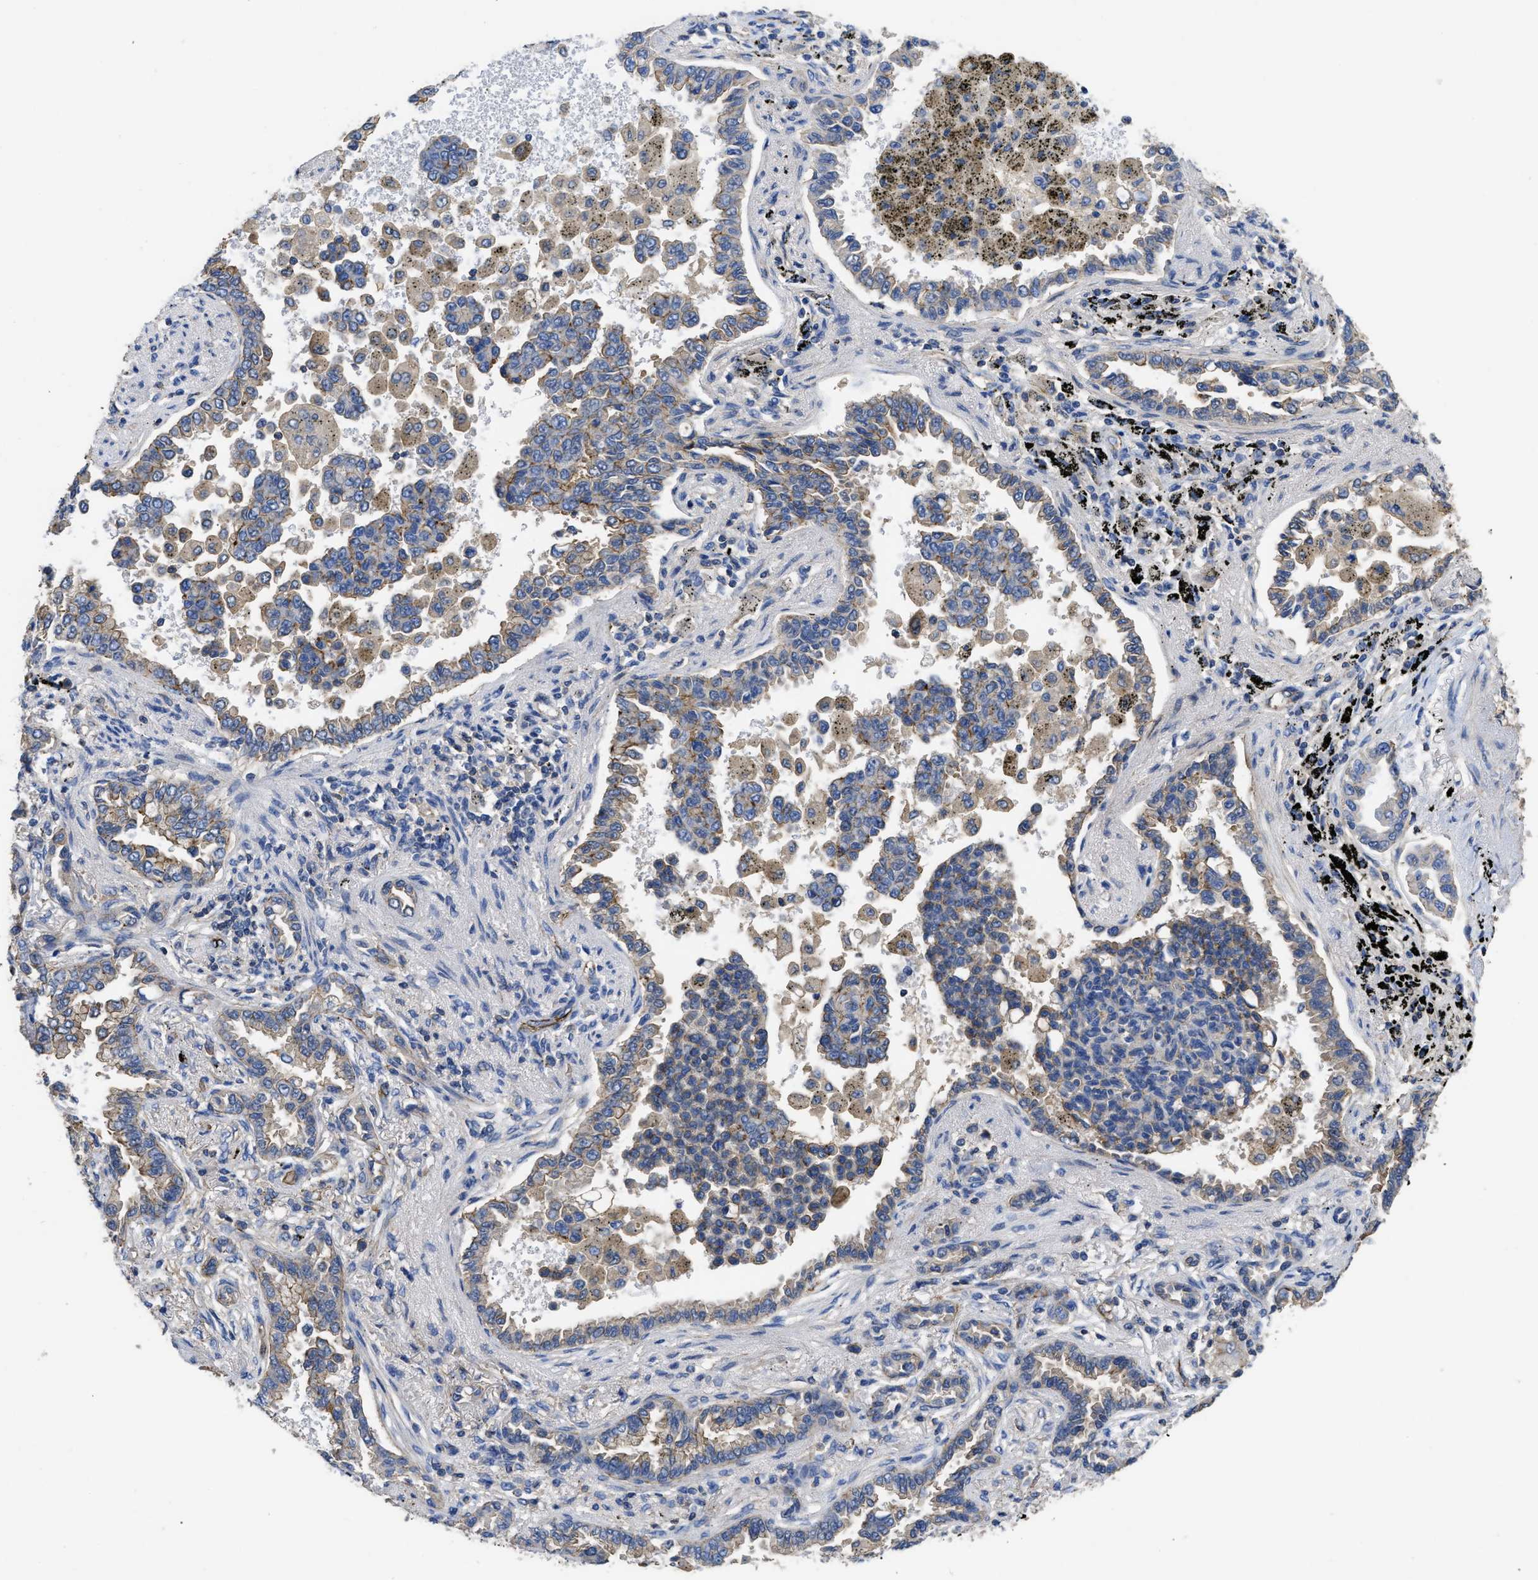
{"staining": {"intensity": "weak", "quantity": "<25%", "location": "cytoplasmic/membranous"}, "tissue": "lung cancer", "cell_type": "Tumor cells", "image_type": "cancer", "snomed": [{"axis": "morphology", "description": "Normal tissue, NOS"}, {"axis": "morphology", "description": "Adenocarcinoma, NOS"}, {"axis": "topography", "description": "Lung"}], "caption": "Lung adenocarcinoma was stained to show a protein in brown. There is no significant staining in tumor cells.", "gene": "USP4", "patient": {"sex": "male", "age": 59}}